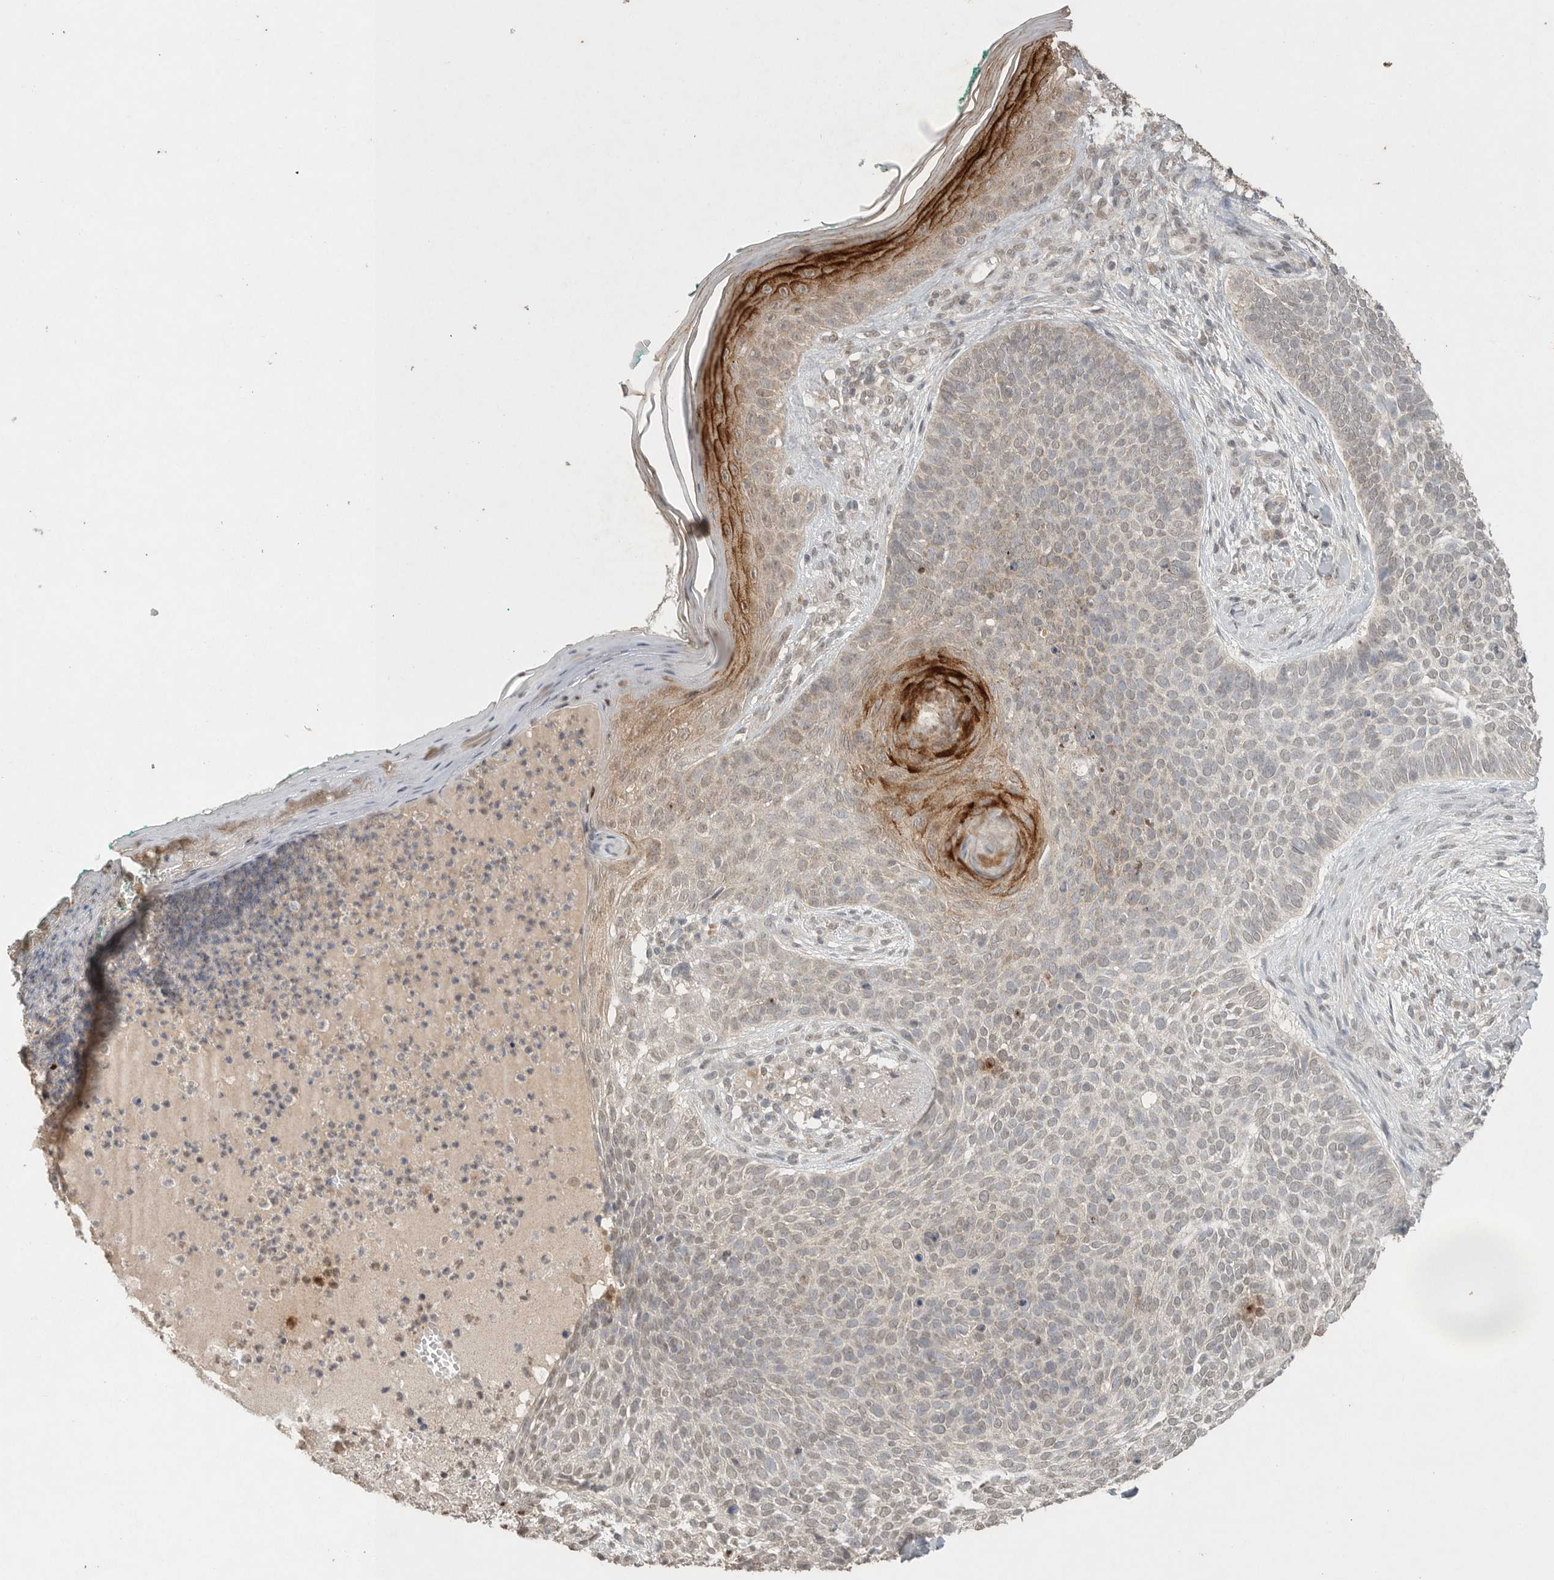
{"staining": {"intensity": "moderate", "quantity": "<25%", "location": "cytoplasmic/membranous"}, "tissue": "skin cancer", "cell_type": "Tumor cells", "image_type": "cancer", "snomed": [{"axis": "morphology", "description": "Normal tissue, NOS"}, {"axis": "morphology", "description": "Basal cell carcinoma"}, {"axis": "topography", "description": "Skin"}], "caption": "Skin cancer stained for a protein (brown) displays moderate cytoplasmic/membranous positive positivity in about <25% of tumor cells.", "gene": "KLK5", "patient": {"sex": "male", "age": 67}}